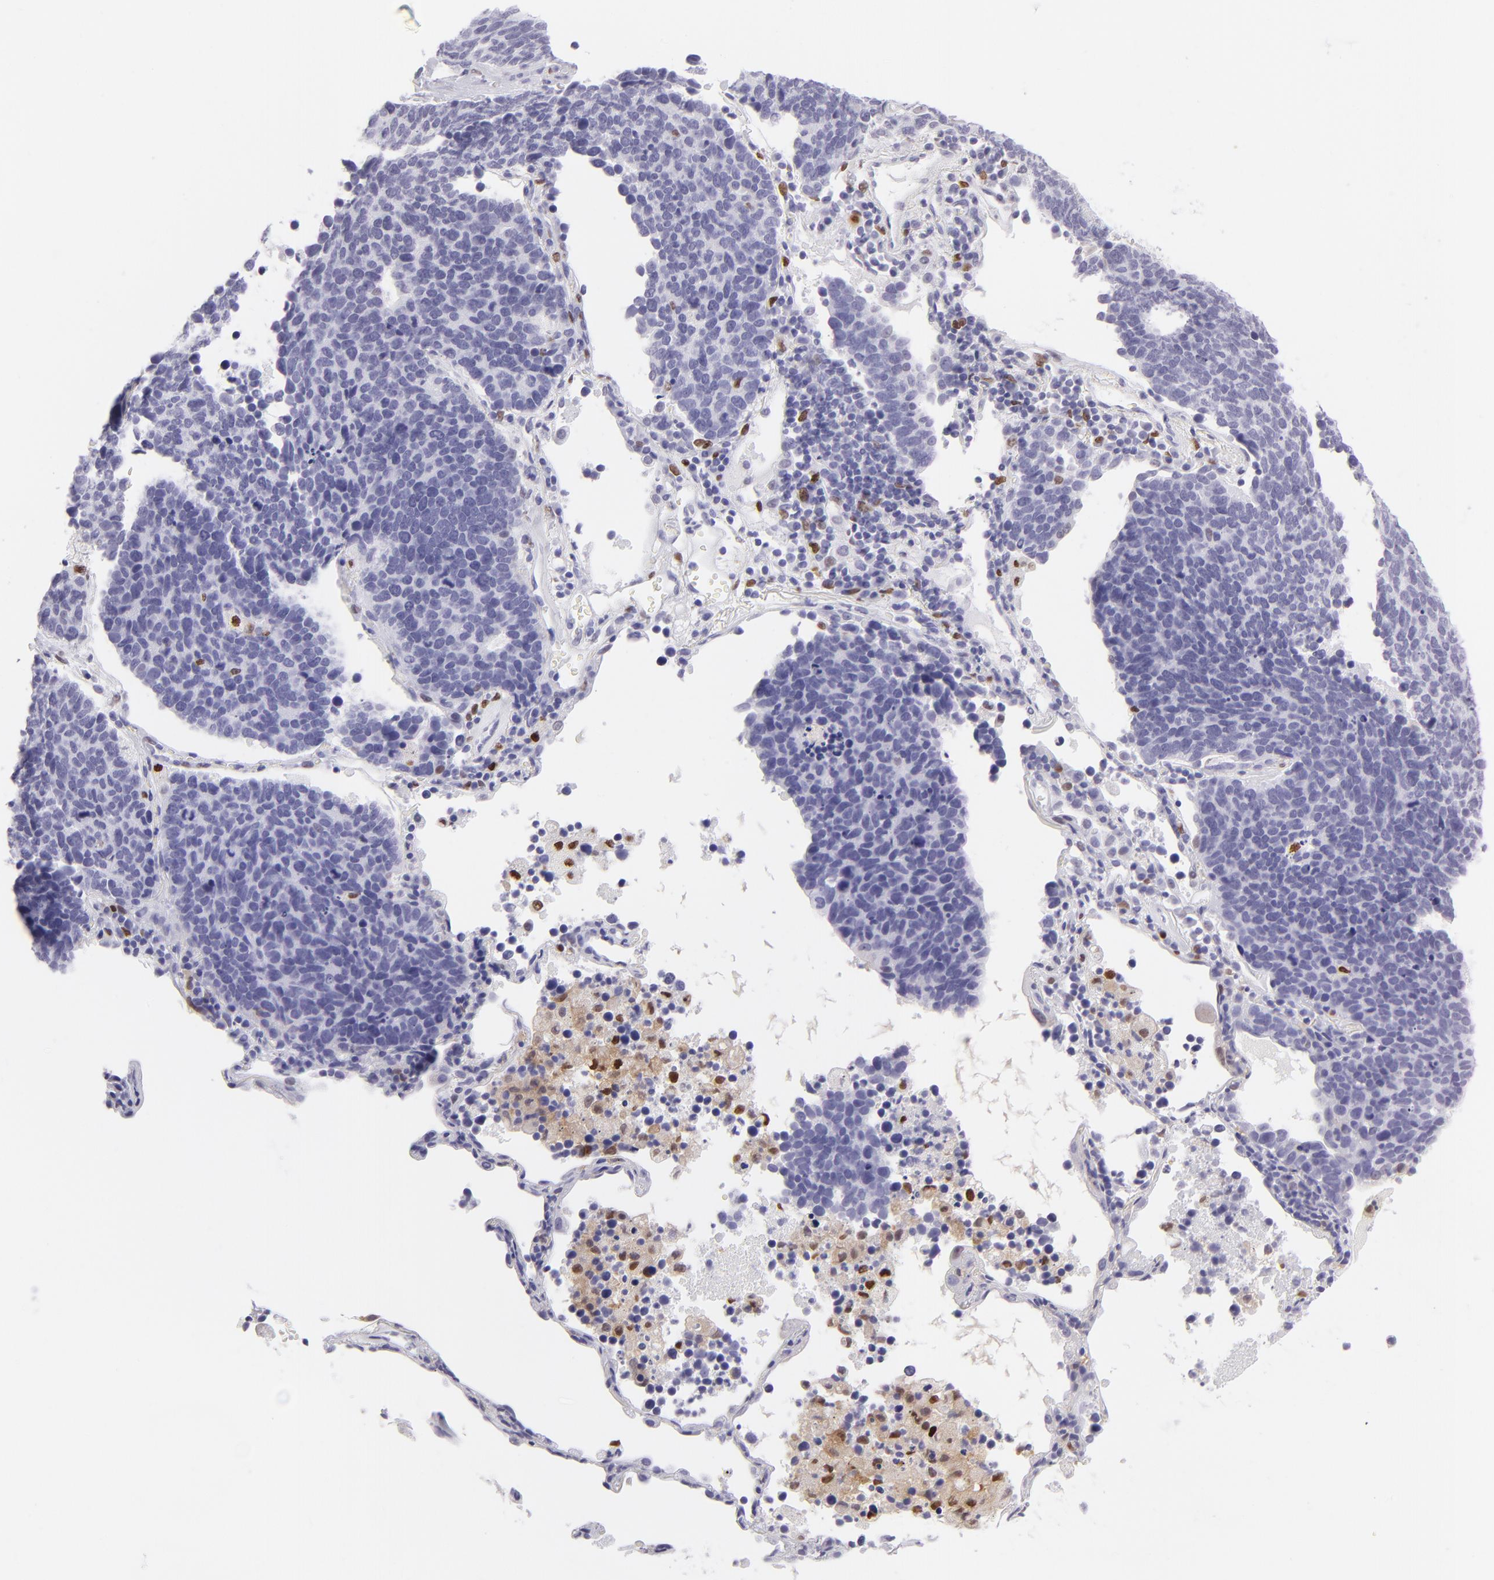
{"staining": {"intensity": "negative", "quantity": "none", "location": "none"}, "tissue": "lung cancer", "cell_type": "Tumor cells", "image_type": "cancer", "snomed": [{"axis": "morphology", "description": "Neoplasm, malignant, NOS"}, {"axis": "topography", "description": "Lung"}], "caption": "DAB (3,3'-diaminobenzidine) immunohistochemical staining of malignant neoplasm (lung) reveals no significant expression in tumor cells.", "gene": "MITF", "patient": {"sex": "female", "age": 75}}